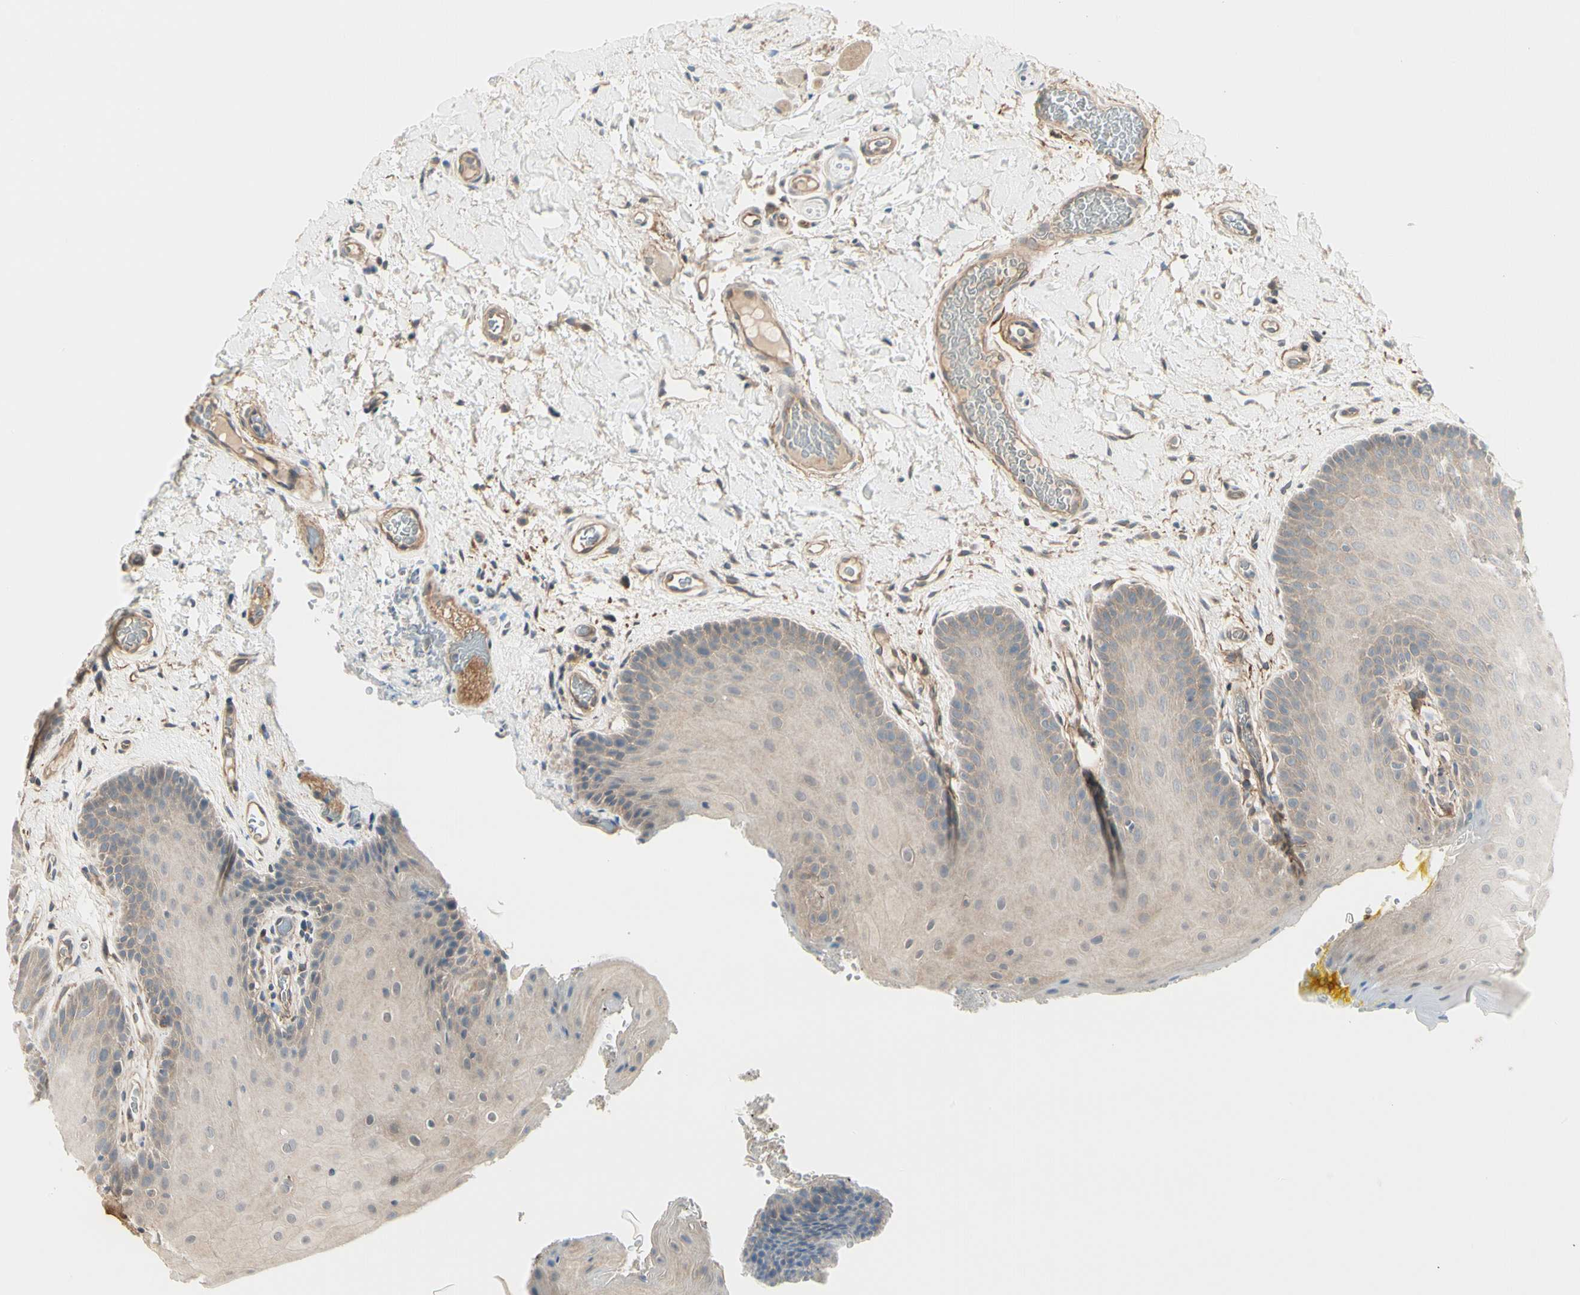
{"staining": {"intensity": "weak", "quantity": "25%-75%", "location": "cytoplasmic/membranous"}, "tissue": "oral mucosa", "cell_type": "Squamous epithelial cells", "image_type": "normal", "snomed": [{"axis": "morphology", "description": "Normal tissue, NOS"}, {"axis": "topography", "description": "Oral tissue"}], "caption": "IHC (DAB) staining of benign human oral mucosa displays weak cytoplasmic/membranous protein expression in approximately 25%-75% of squamous epithelial cells.", "gene": "F2R", "patient": {"sex": "male", "age": 54}}